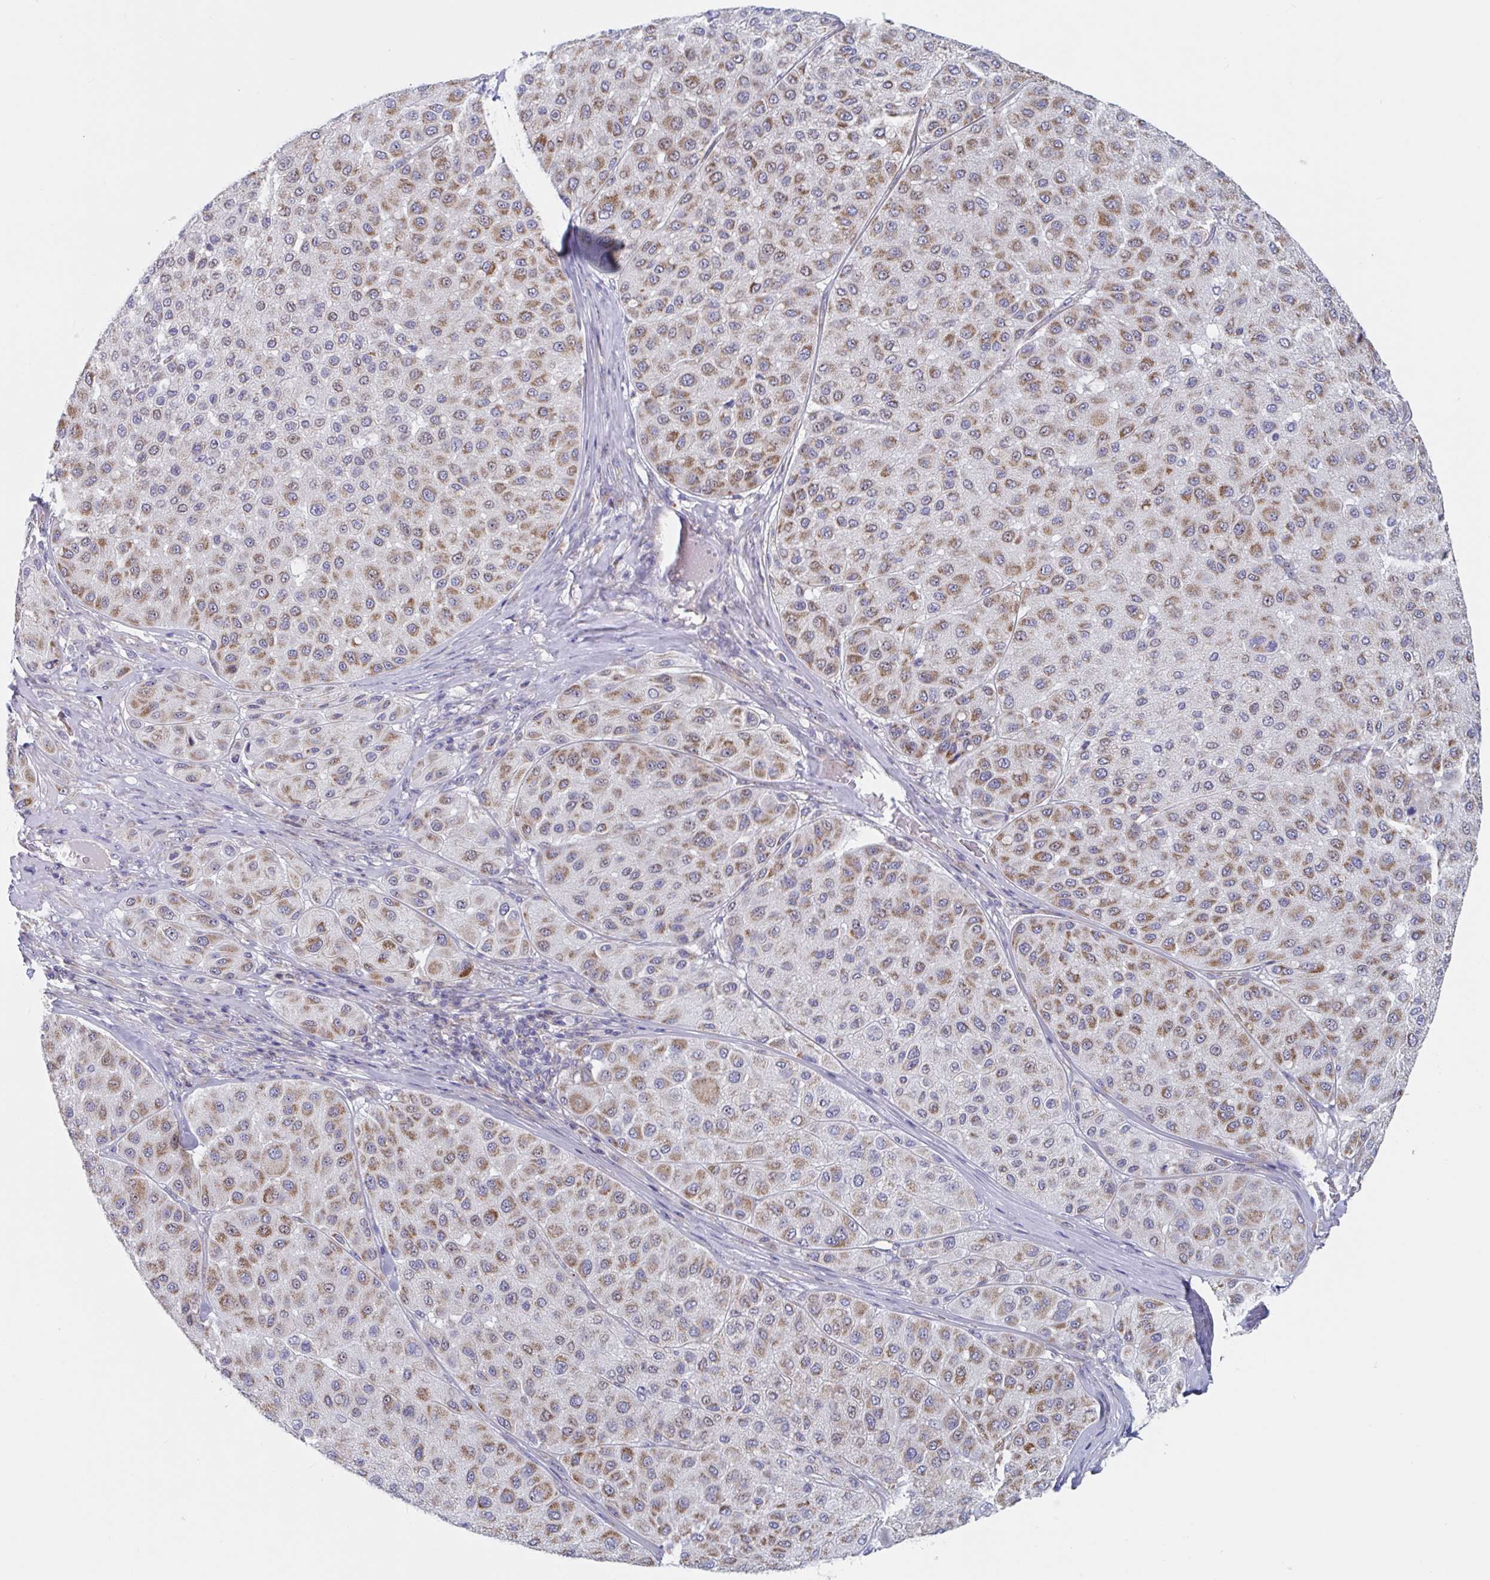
{"staining": {"intensity": "moderate", "quantity": ">75%", "location": "cytoplasmic/membranous"}, "tissue": "melanoma", "cell_type": "Tumor cells", "image_type": "cancer", "snomed": [{"axis": "morphology", "description": "Malignant melanoma, Metastatic site"}, {"axis": "topography", "description": "Smooth muscle"}], "caption": "Malignant melanoma (metastatic site) stained with DAB (3,3'-diaminobenzidine) IHC exhibits medium levels of moderate cytoplasmic/membranous positivity in approximately >75% of tumor cells.", "gene": "MRPL53", "patient": {"sex": "male", "age": 41}}